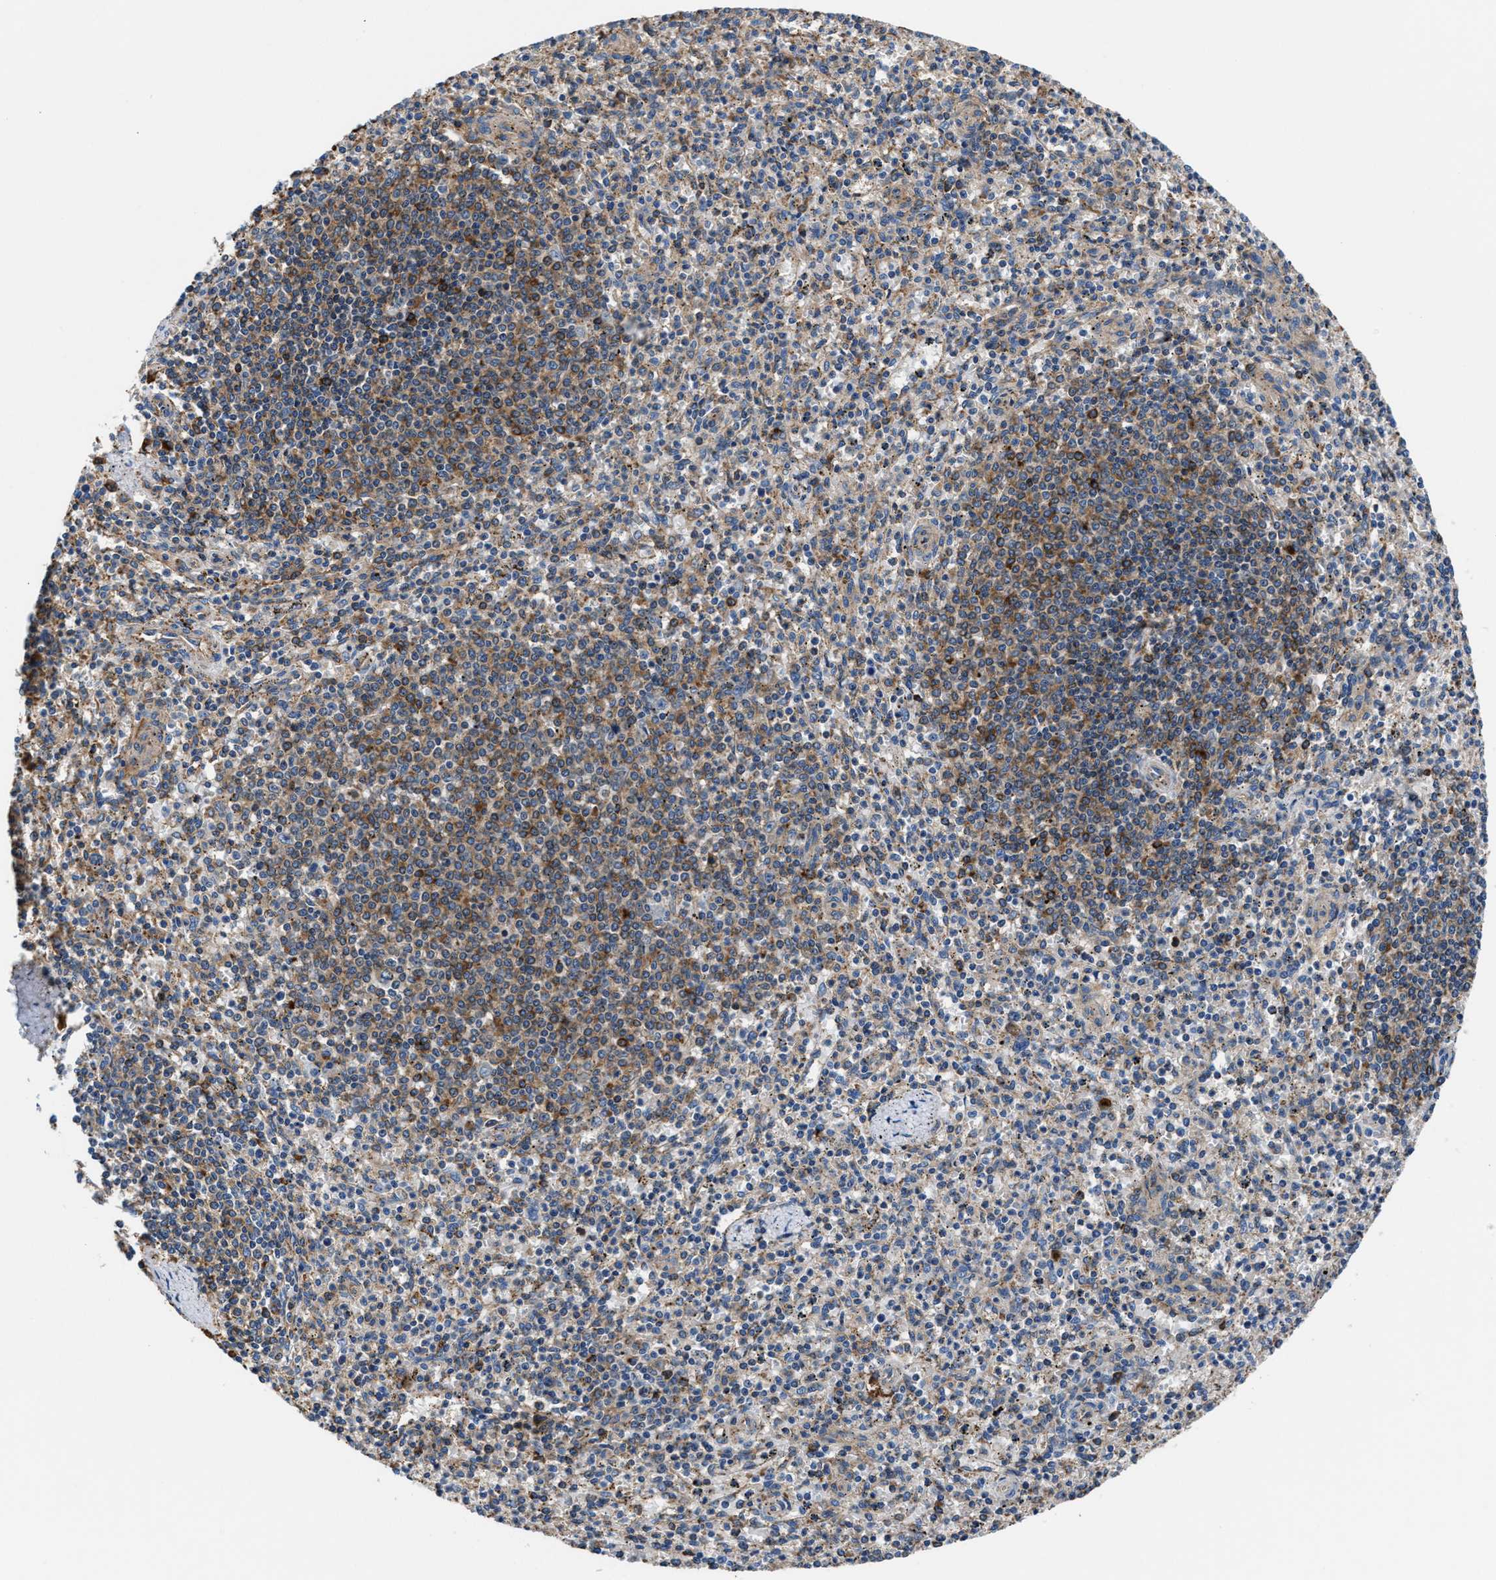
{"staining": {"intensity": "weak", "quantity": "25%-75%", "location": "cytoplasmic/membranous"}, "tissue": "spleen", "cell_type": "Cells in red pulp", "image_type": "normal", "snomed": [{"axis": "morphology", "description": "Normal tissue, NOS"}, {"axis": "topography", "description": "Spleen"}], "caption": "This is a photomicrograph of immunohistochemistry (IHC) staining of normal spleen, which shows weak staining in the cytoplasmic/membranous of cells in red pulp.", "gene": "PPP1R9B", "patient": {"sex": "male", "age": 72}}